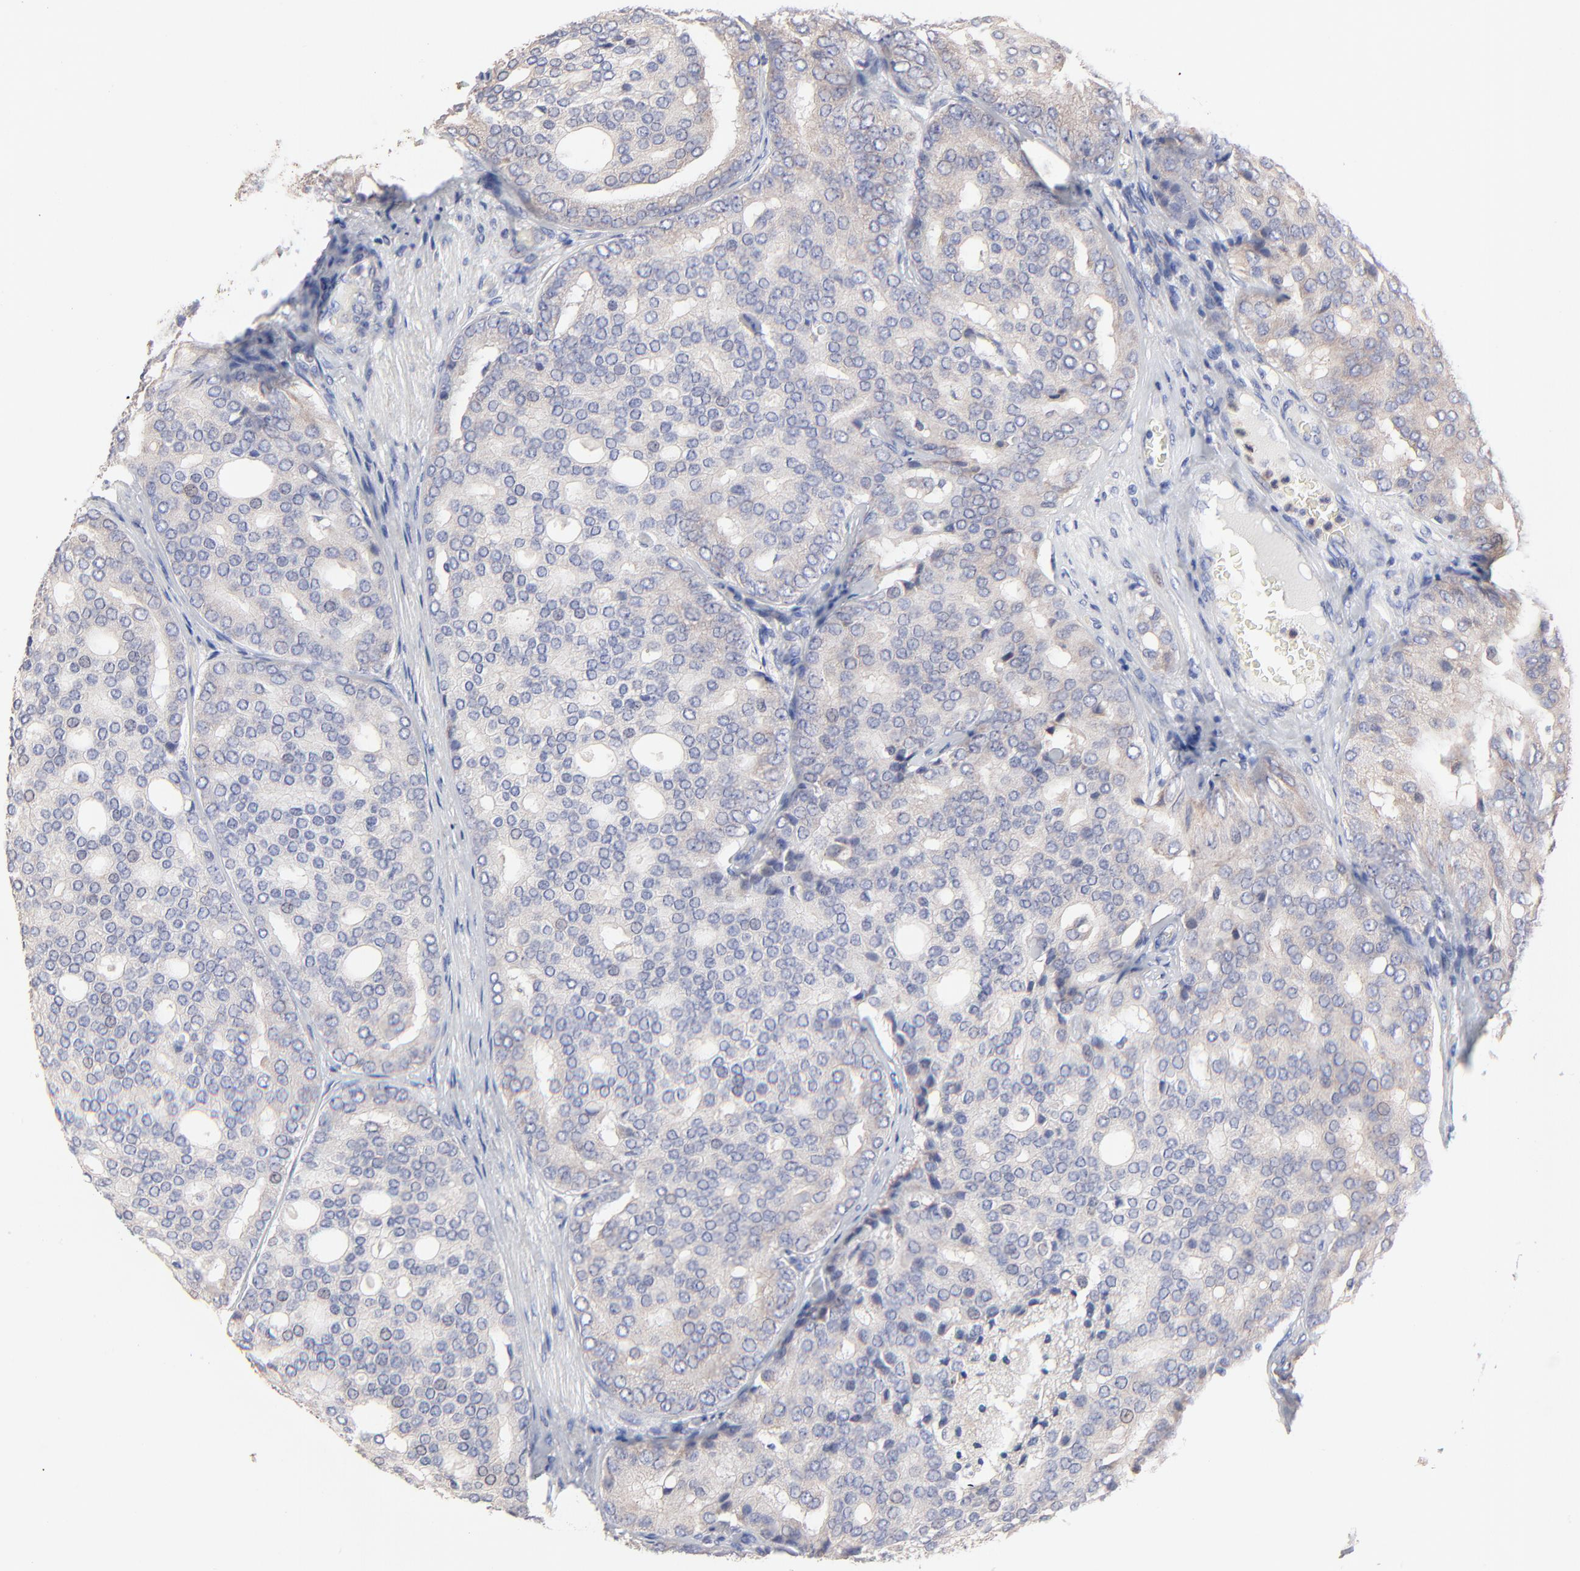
{"staining": {"intensity": "moderate", "quantity": ">75%", "location": "cytoplasmic/membranous"}, "tissue": "prostate cancer", "cell_type": "Tumor cells", "image_type": "cancer", "snomed": [{"axis": "morphology", "description": "Adenocarcinoma, High grade"}, {"axis": "topography", "description": "Prostate"}], "caption": "This photomicrograph displays immunohistochemistry staining of high-grade adenocarcinoma (prostate), with medium moderate cytoplasmic/membranous staining in about >75% of tumor cells.", "gene": "PPFIBP2", "patient": {"sex": "male", "age": 64}}